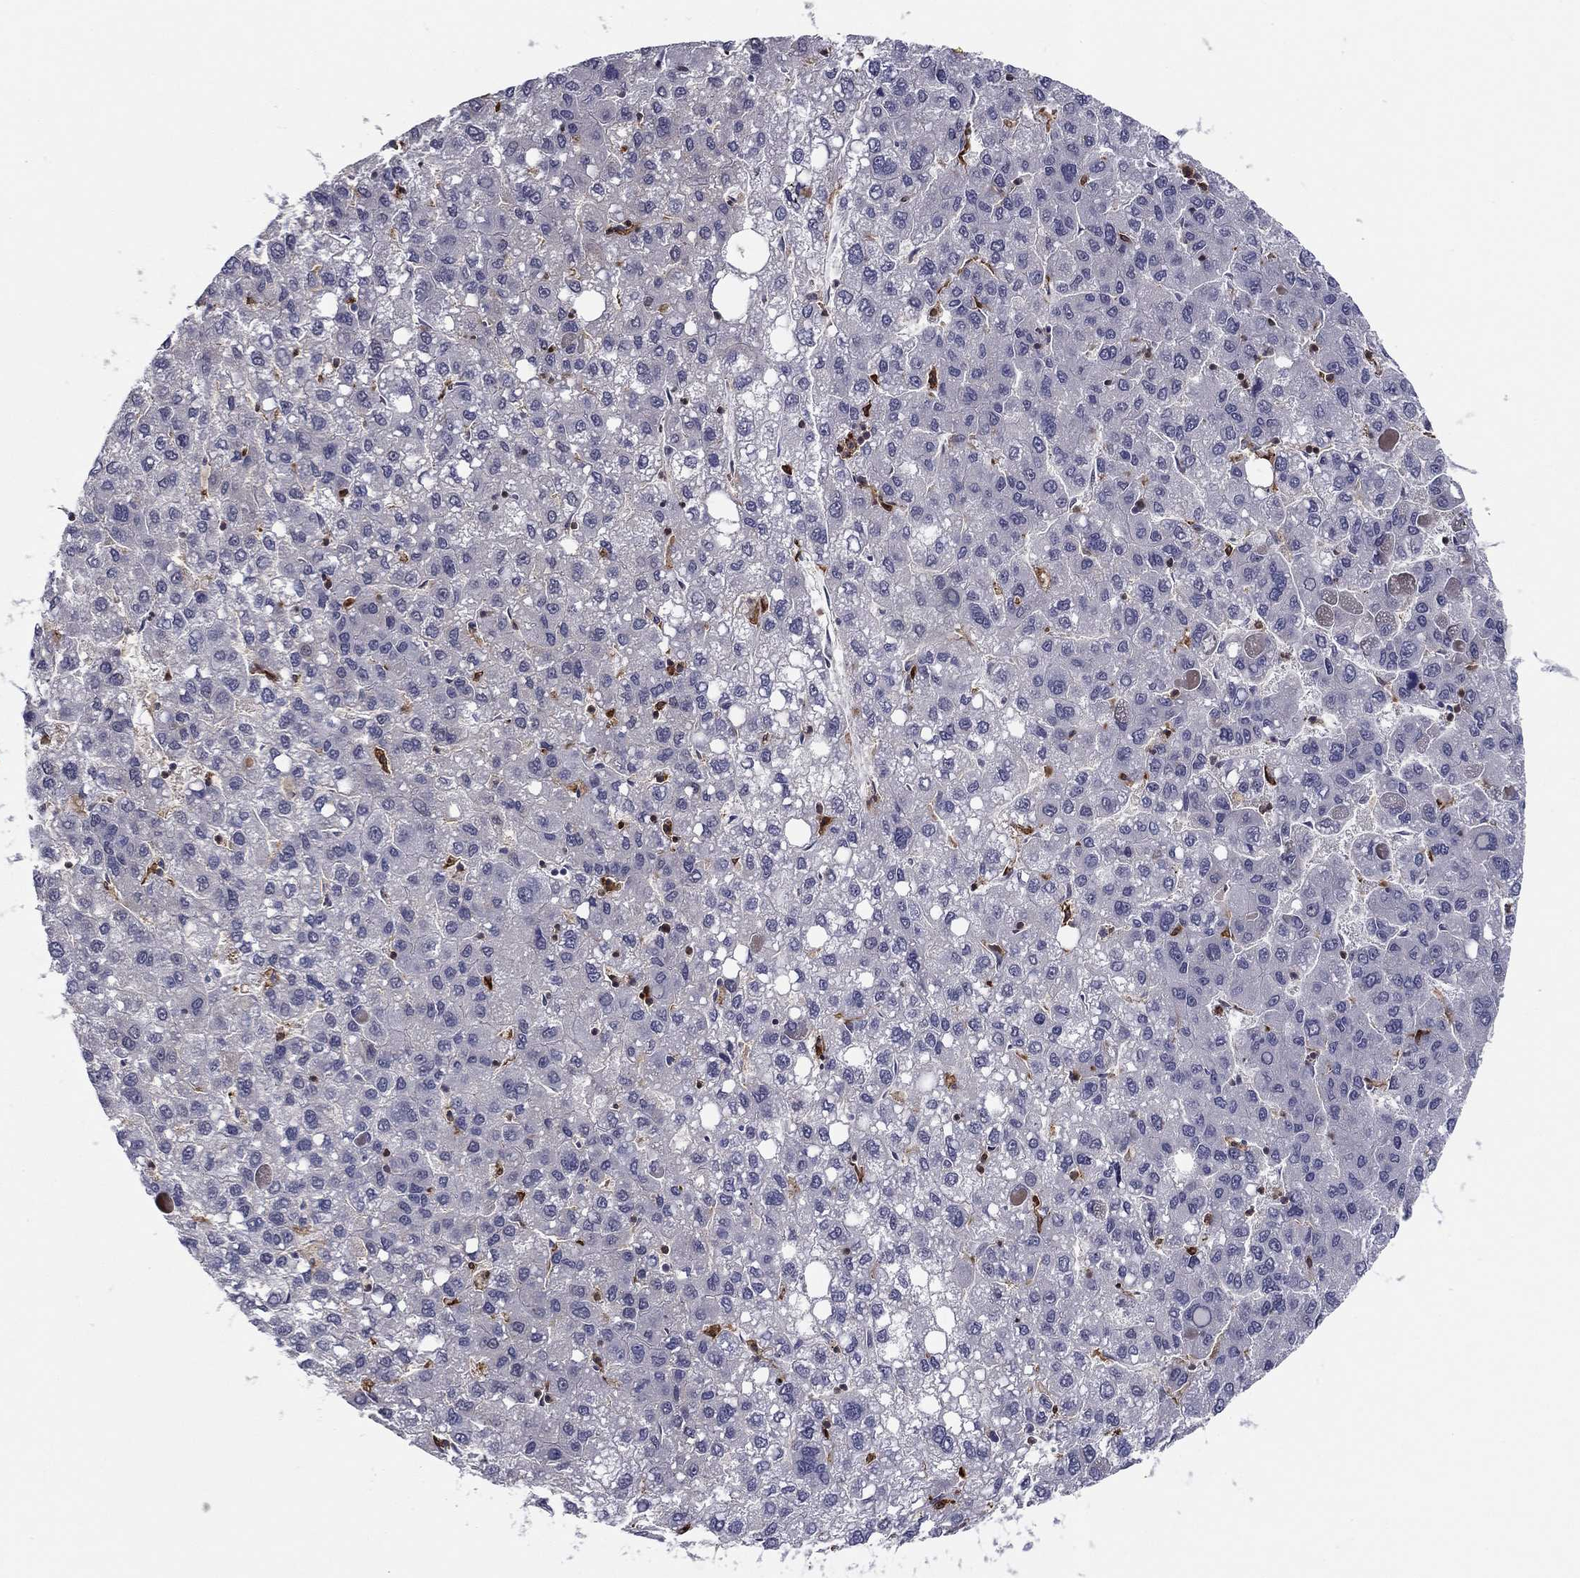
{"staining": {"intensity": "negative", "quantity": "none", "location": "none"}, "tissue": "liver cancer", "cell_type": "Tumor cells", "image_type": "cancer", "snomed": [{"axis": "morphology", "description": "Carcinoma, Hepatocellular, NOS"}, {"axis": "topography", "description": "Liver"}], "caption": "Liver cancer (hepatocellular carcinoma) was stained to show a protein in brown. There is no significant positivity in tumor cells.", "gene": "PLCB2", "patient": {"sex": "female", "age": 82}}